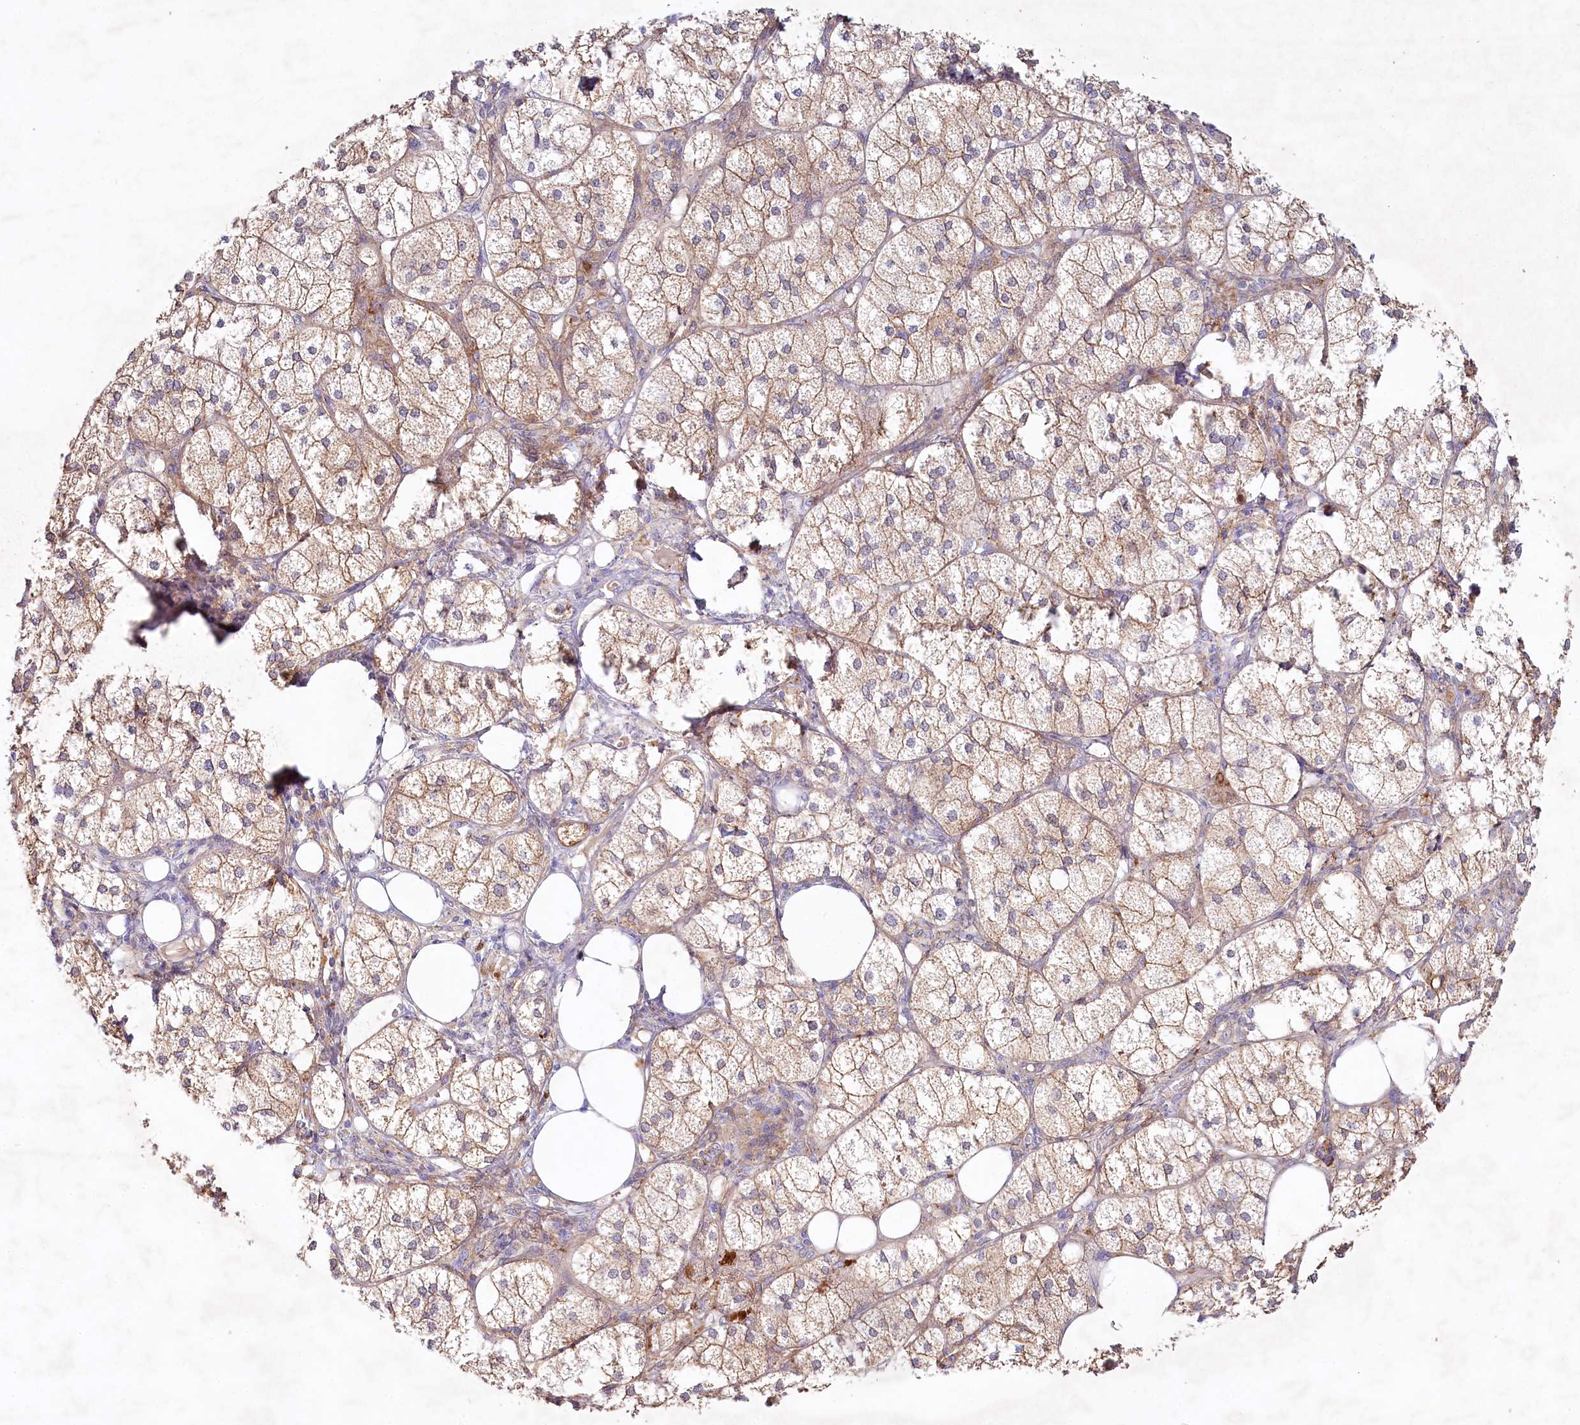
{"staining": {"intensity": "moderate", "quantity": "25%-75%", "location": "cytoplasmic/membranous"}, "tissue": "adrenal gland", "cell_type": "Glandular cells", "image_type": "normal", "snomed": [{"axis": "morphology", "description": "Normal tissue, NOS"}, {"axis": "topography", "description": "Adrenal gland"}], "caption": "Adrenal gland was stained to show a protein in brown. There is medium levels of moderate cytoplasmic/membranous positivity in approximately 25%-75% of glandular cells. (IHC, brightfield microscopy, high magnification).", "gene": "ALDH3B1", "patient": {"sex": "female", "age": 61}}